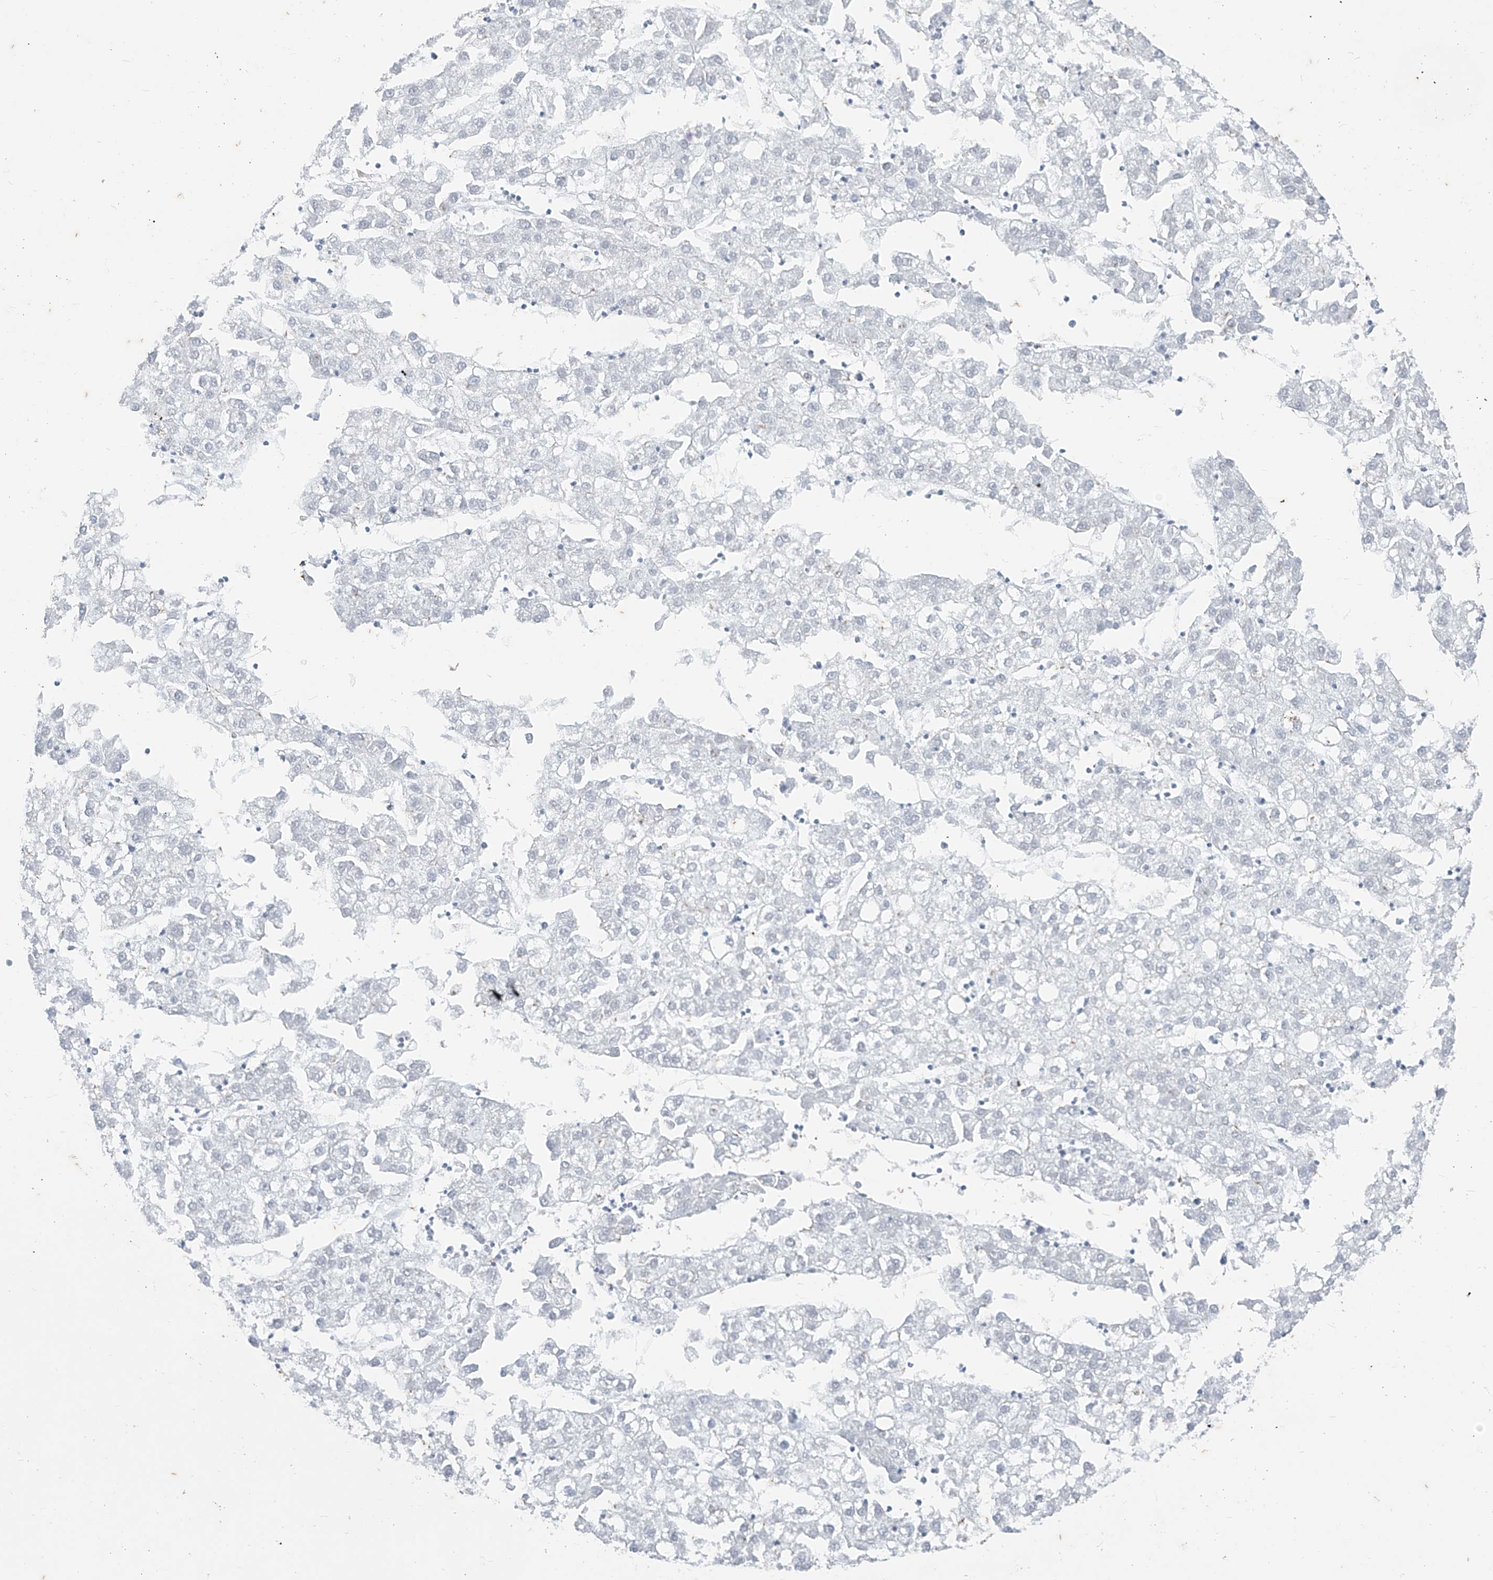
{"staining": {"intensity": "negative", "quantity": "none", "location": "none"}, "tissue": "liver cancer", "cell_type": "Tumor cells", "image_type": "cancer", "snomed": [{"axis": "morphology", "description": "Carcinoma, Hepatocellular, NOS"}, {"axis": "topography", "description": "Liver"}], "caption": "Immunohistochemistry (IHC) photomicrograph of neoplastic tissue: human liver cancer stained with DAB (3,3'-diaminobenzidine) shows no significant protein expression in tumor cells. (DAB (3,3'-diaminobenzidine) immunohistochemistry, high magnification).", "gene": "CX3CR1", "patient": {"sex": "male", "age": 72}}